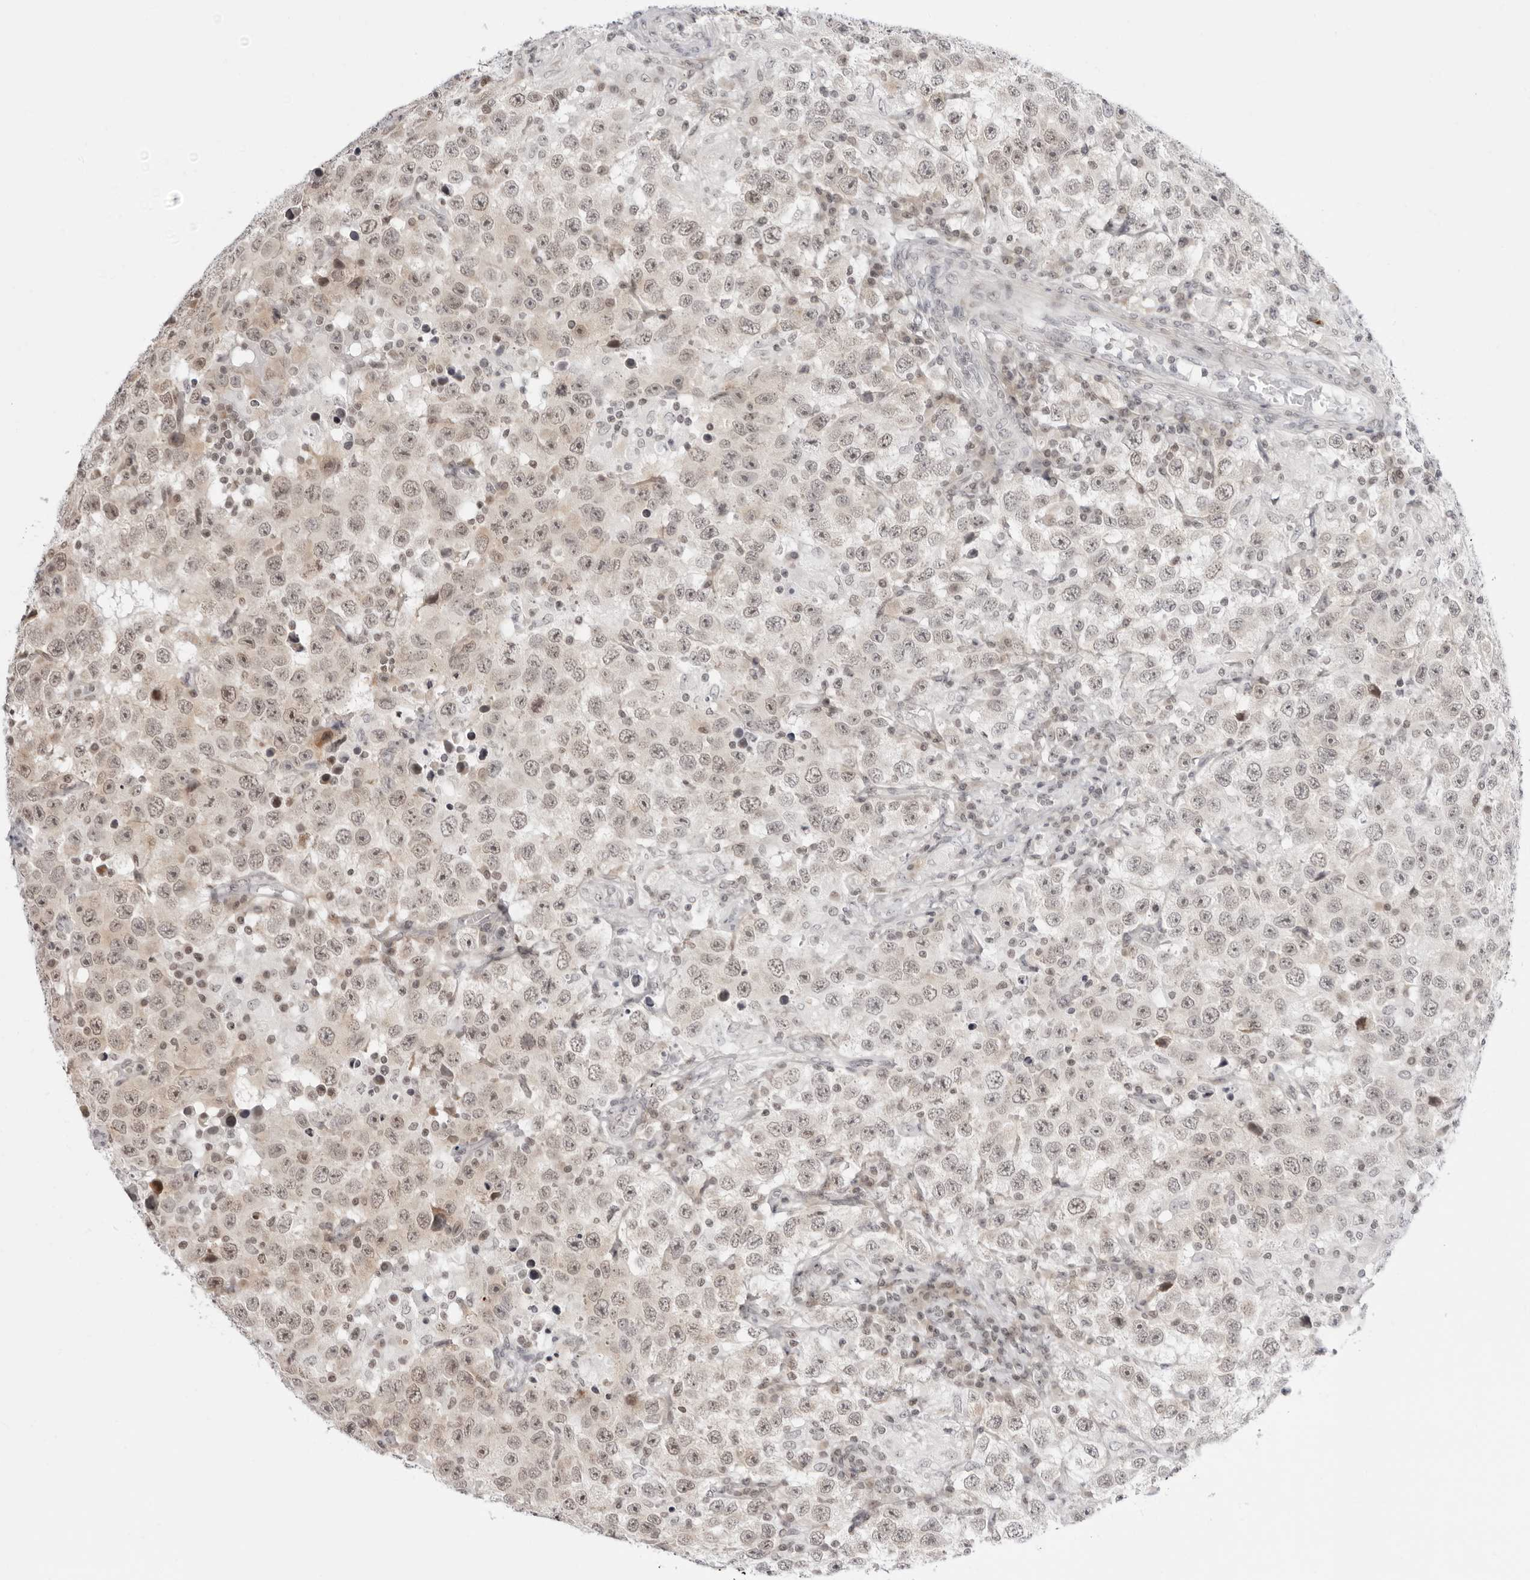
{"staining": {"intensity": "weak", "quantity": "25%-75%", "location": "cytoplasmic/membranous,nuclear"}, "tissue": "testis cancer", "cell_type": "Tumor cells", "image_type": "cancer", "snomed": [{"axis": "morphology", "description": "Seminoma, NOS"}, {"axis": "topography", "description": "Testis"}], "caption": "Tumor cells show low levels of weak cytoplasmic/membranous and nuclear staining in approximately 25%-75% of cells in human testis seminoma. The staining was performed using DAB, with brown indicating positive protein expression. Nuclei are stained blue with hematoxylin.", "gene": "PPP2R5C", "patient": {"sex": "male", "age": 41}}